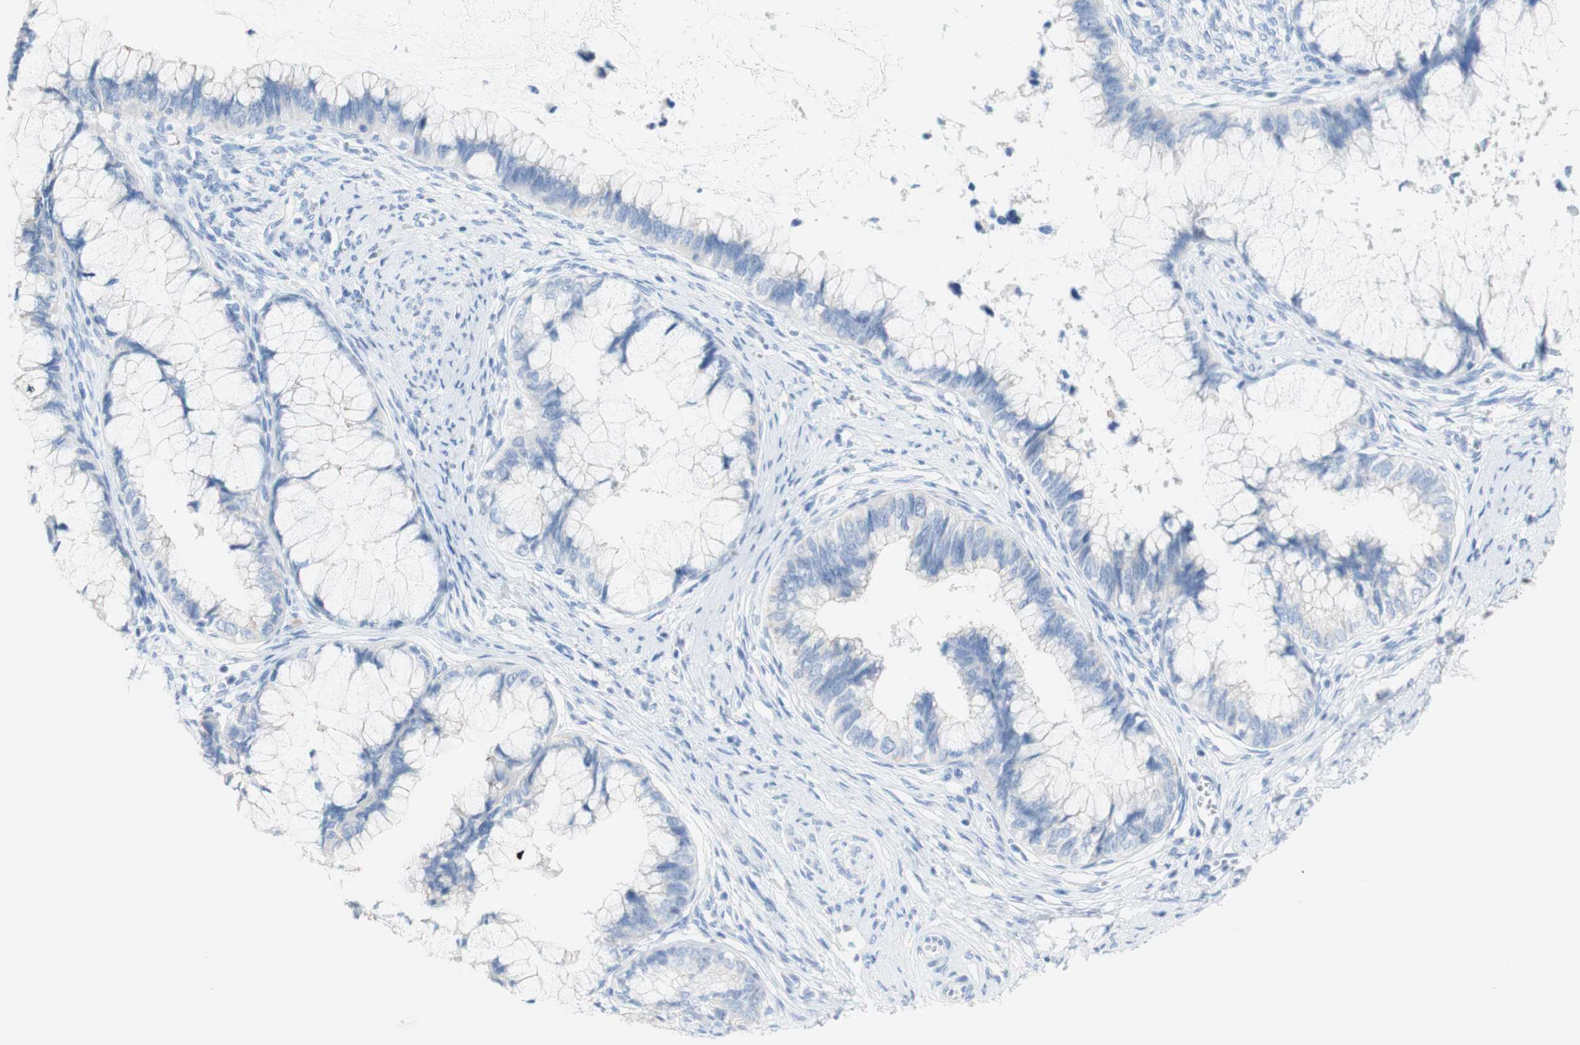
{"staining": {"intensity": "moderate", "quantity": "25%-75%", "location": "cytoplasmic/membranous"}, "tissue": "cervical cancer", "cell_type": "Tumor cells", "image_type": "cancer", "snomed": [{"axis": "morphology", "description": "Adenocarcinoma, NOS"}, {"axis": "topography", "description": "Cervix"}], "caption": "Immunohistochemical staining of human cervical cancer (adenocarcinoma) demonstrates medium levels of moderate cytoplasmic/membranous protein expression in approximately 25%-75% of tumor cells.", "gene": "DSC2", "patient": {"sex": "female", "age": 44}}